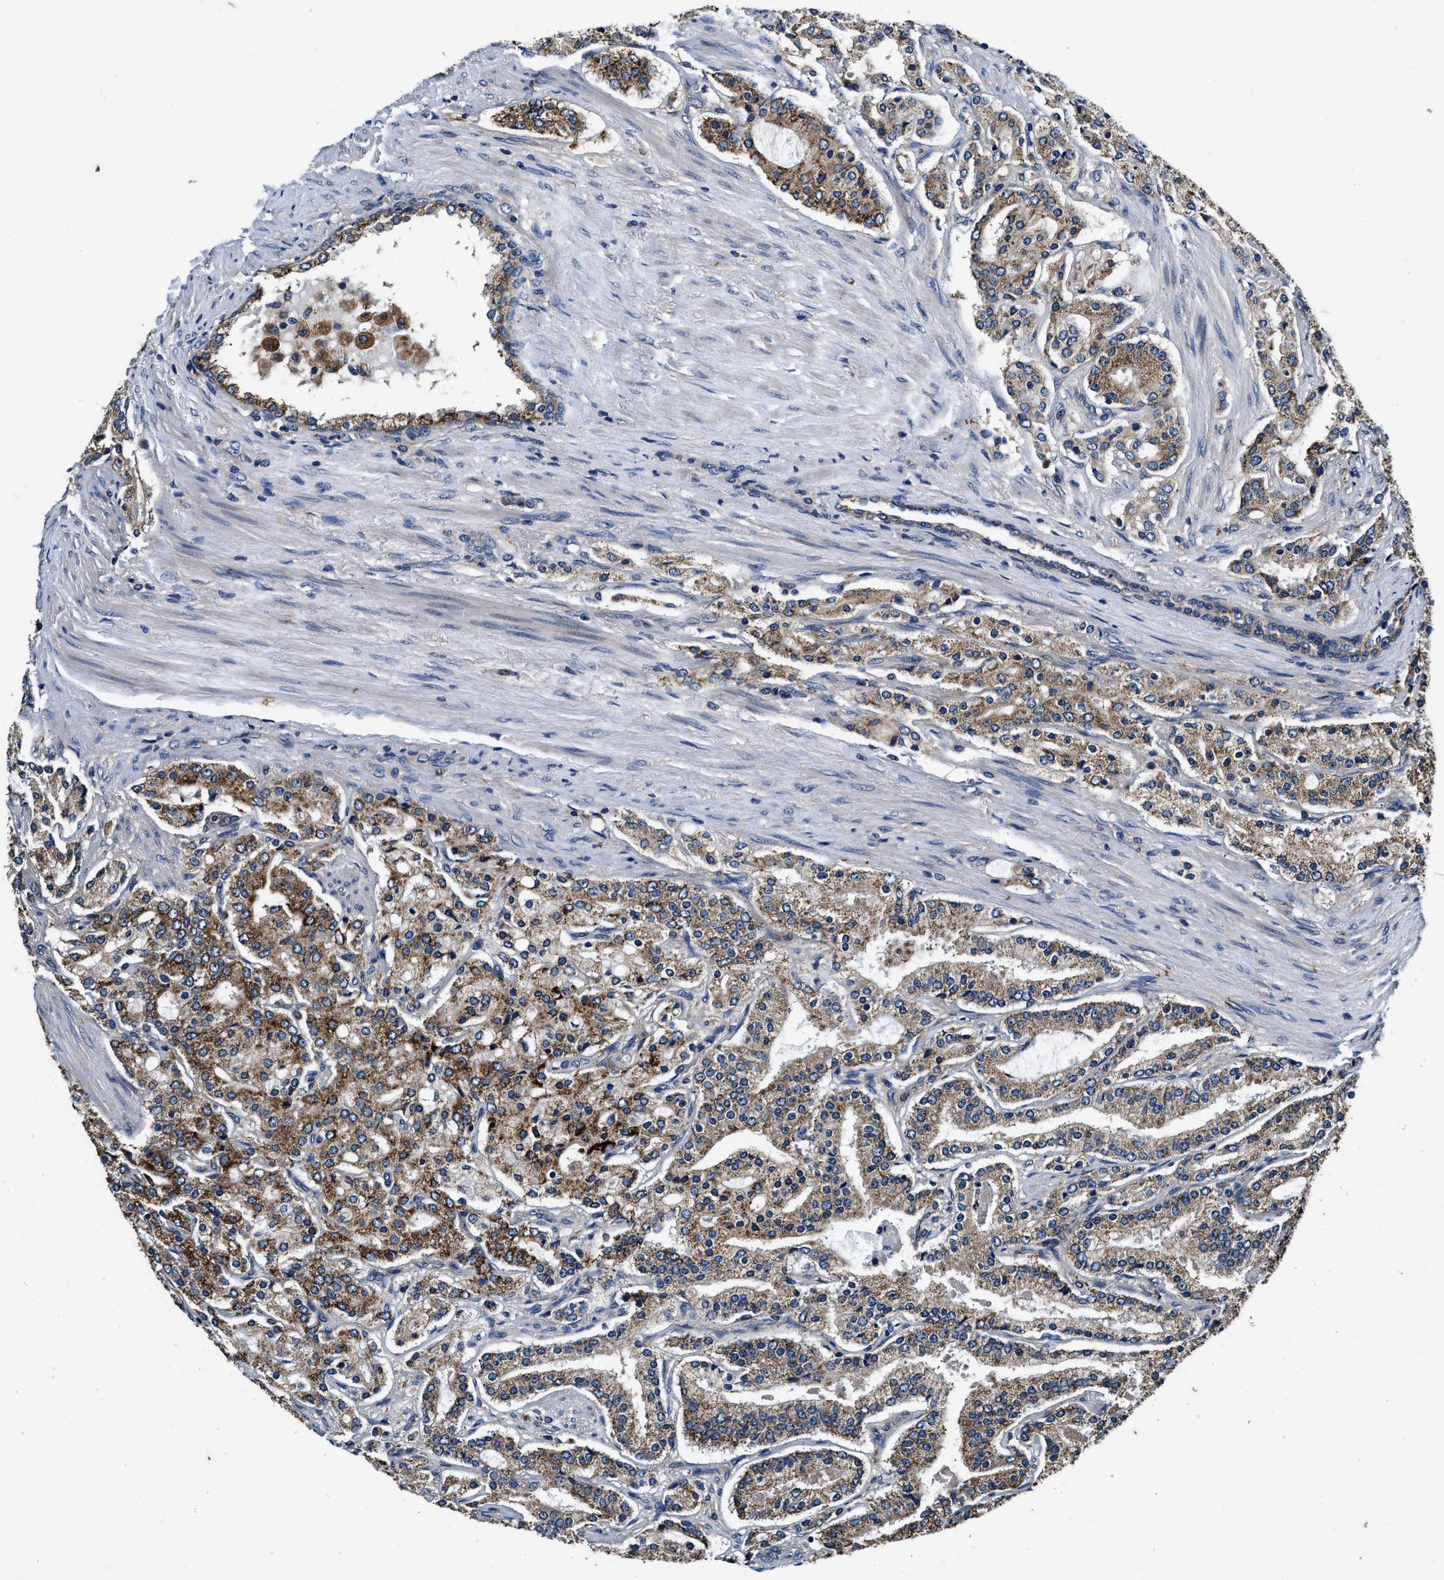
{"staining": {"intensity": "moderate", "quantity": ">75%", "location": "cytoplasmic/membranous"}, "tissue": "prostate cancer", "cell_type": "Tumor cells", "image_type": "cancer", "snomed": [{"axis": "morphology", "description": "Adenocarcinoma, Medium grade"}, {"axis": "topography", "description": "Prostate"}], "caption": "Protein staining of prostate cancer (medium-grade adenocarcinoma) tissue exhibits moderate cytoplasmic/membranous staining in about >75% of tumor cells.", "gene": "PI4KB", "patient": {"sex": "male", "age": 72}}